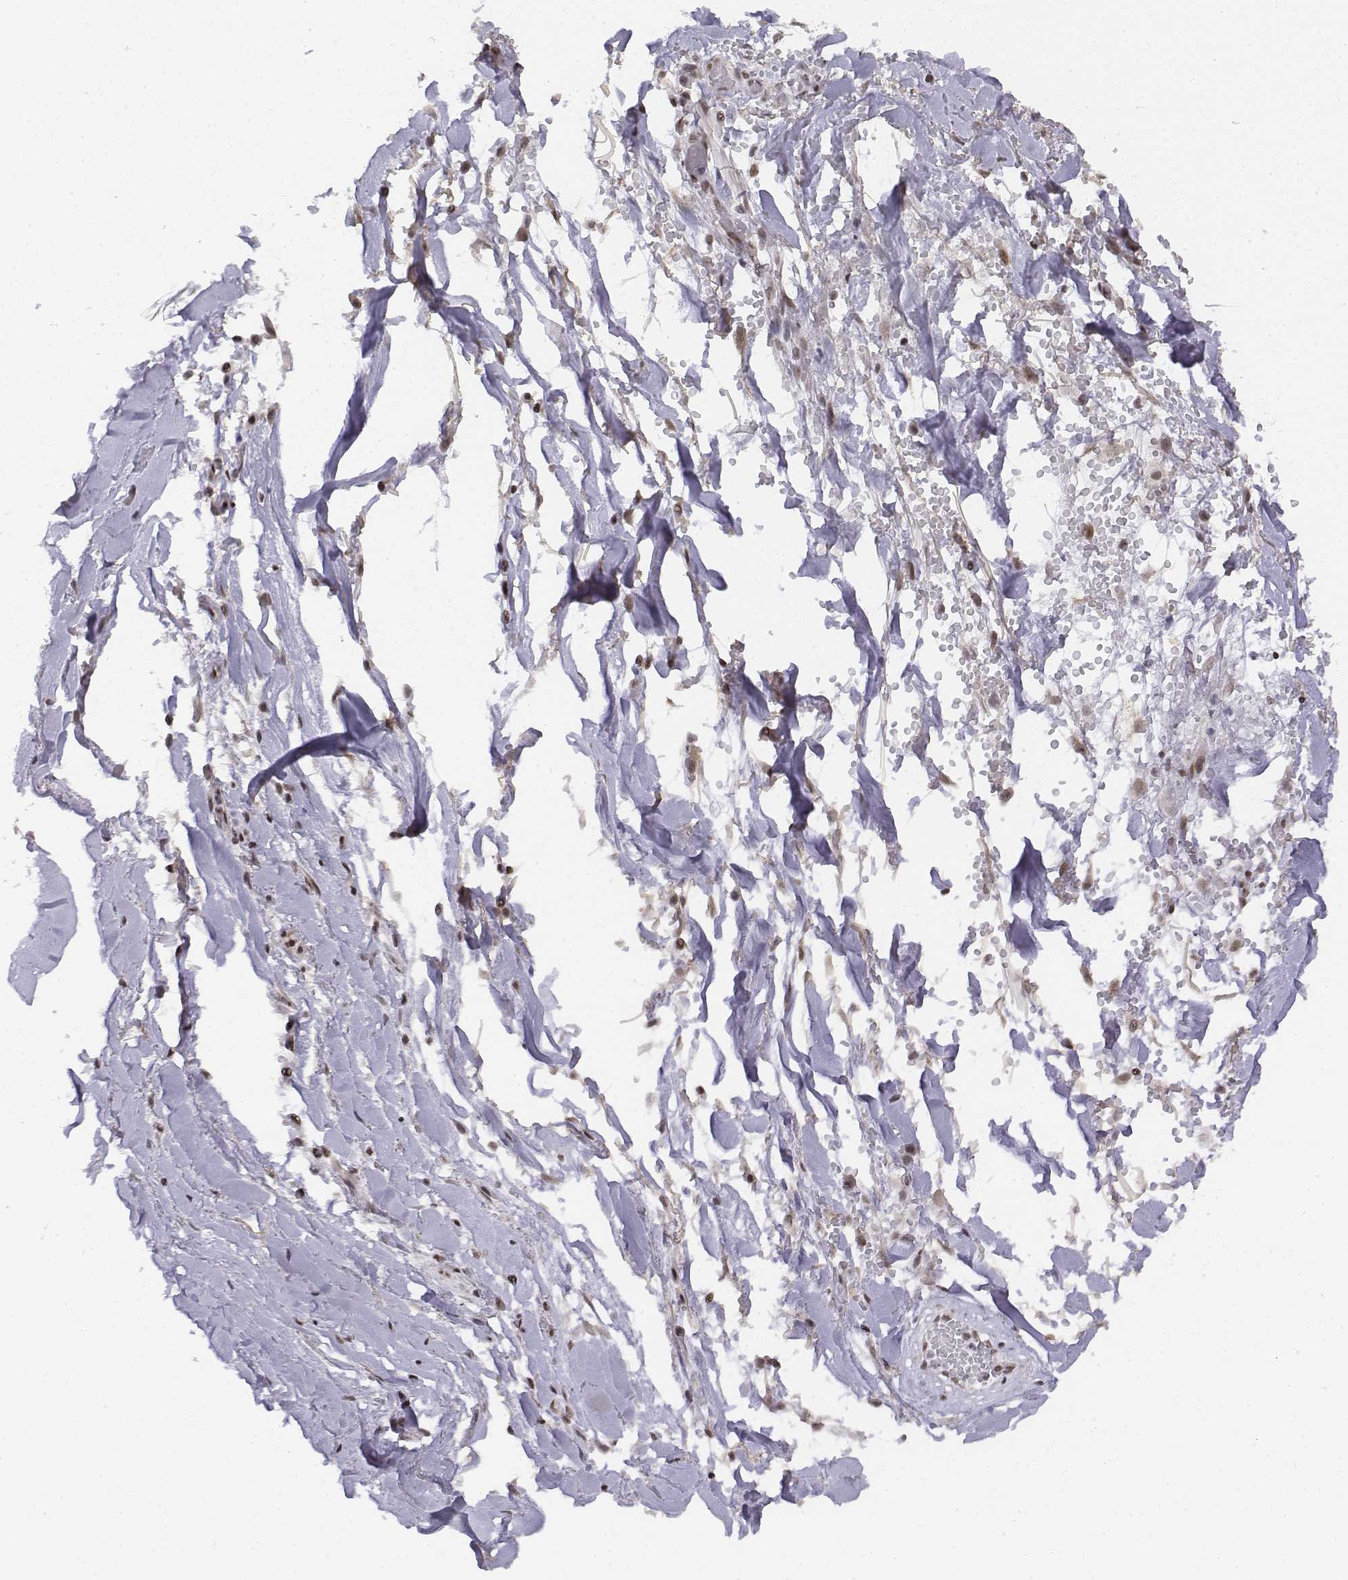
{"staining": {"intensity": "moderate", "quantity": ">75%", "location": "nuclear"}, "tissue": "soft tissue", "cell_type": "Chondrocytes", "image_type": "normal", "snomed": [{"axis": "morphology", "description": "Normal tissue, NOS"}, {"axis": "topography", "description": "Cartilage tissue"}, {"axis": "topography", "description": "Nasopharynx"}, {"axis": "topography", "description": "Thyroid gland"}], "caption": "Immunohistochemical staining of unremarkable human soft tissue displays medium levels of moderate nuclear positivity in approximately >75% of chondrocytes. The protein of interest is stained brown, and the nuclei are stained in blue (DAB (3,3'-diaminobenzidine) IHC with brightfield microscopy, high magnification).", "gene": "SETD1A", "patient": {"sex": "male", "age": 63}}